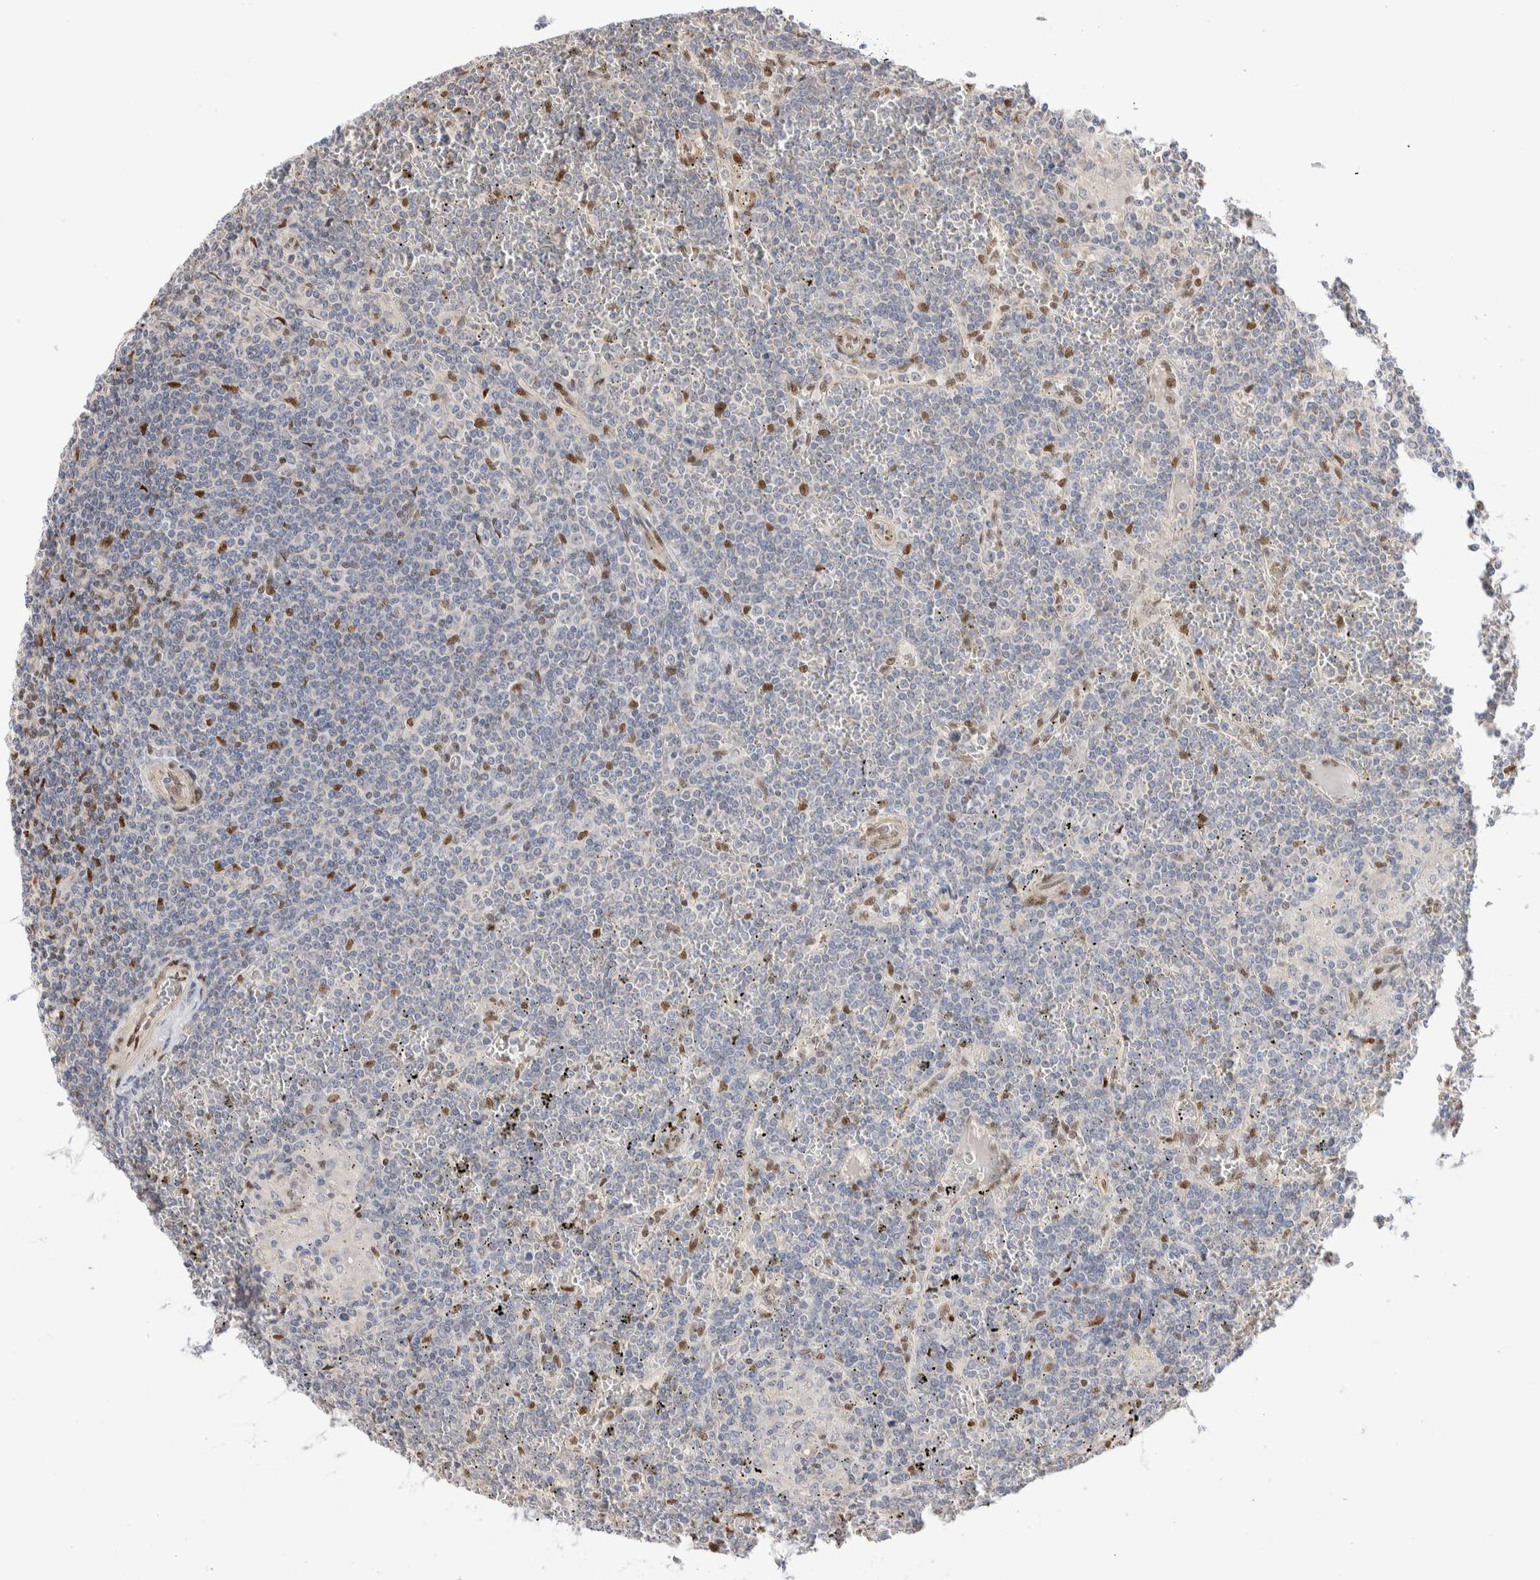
{"staining": {"intensity": "negative", "quantity": "none", "location": "none"}, "tissue": "lymphoma", "cell_type": "Tumor cells", "image_type": "cancer", "snomed": [{"axis": "morphology", "description": "Malignant lymphoma, non-Hodgkin's type, Low grade"}, {"axis": "topography", "description": "Spleen"}], "caption": "IHC micrograph of neoplastic tissue: human lymphoma stained with DAB demonstrates no significant protein staining in tumor cells. The staining is performed using DAB (3,3'-diaminobenzidine) brown chromogen with nuclei counter-stained in using hematoxylin.", "gene": "NSMAF", "patient": {"sex": "female", "age": 19}}